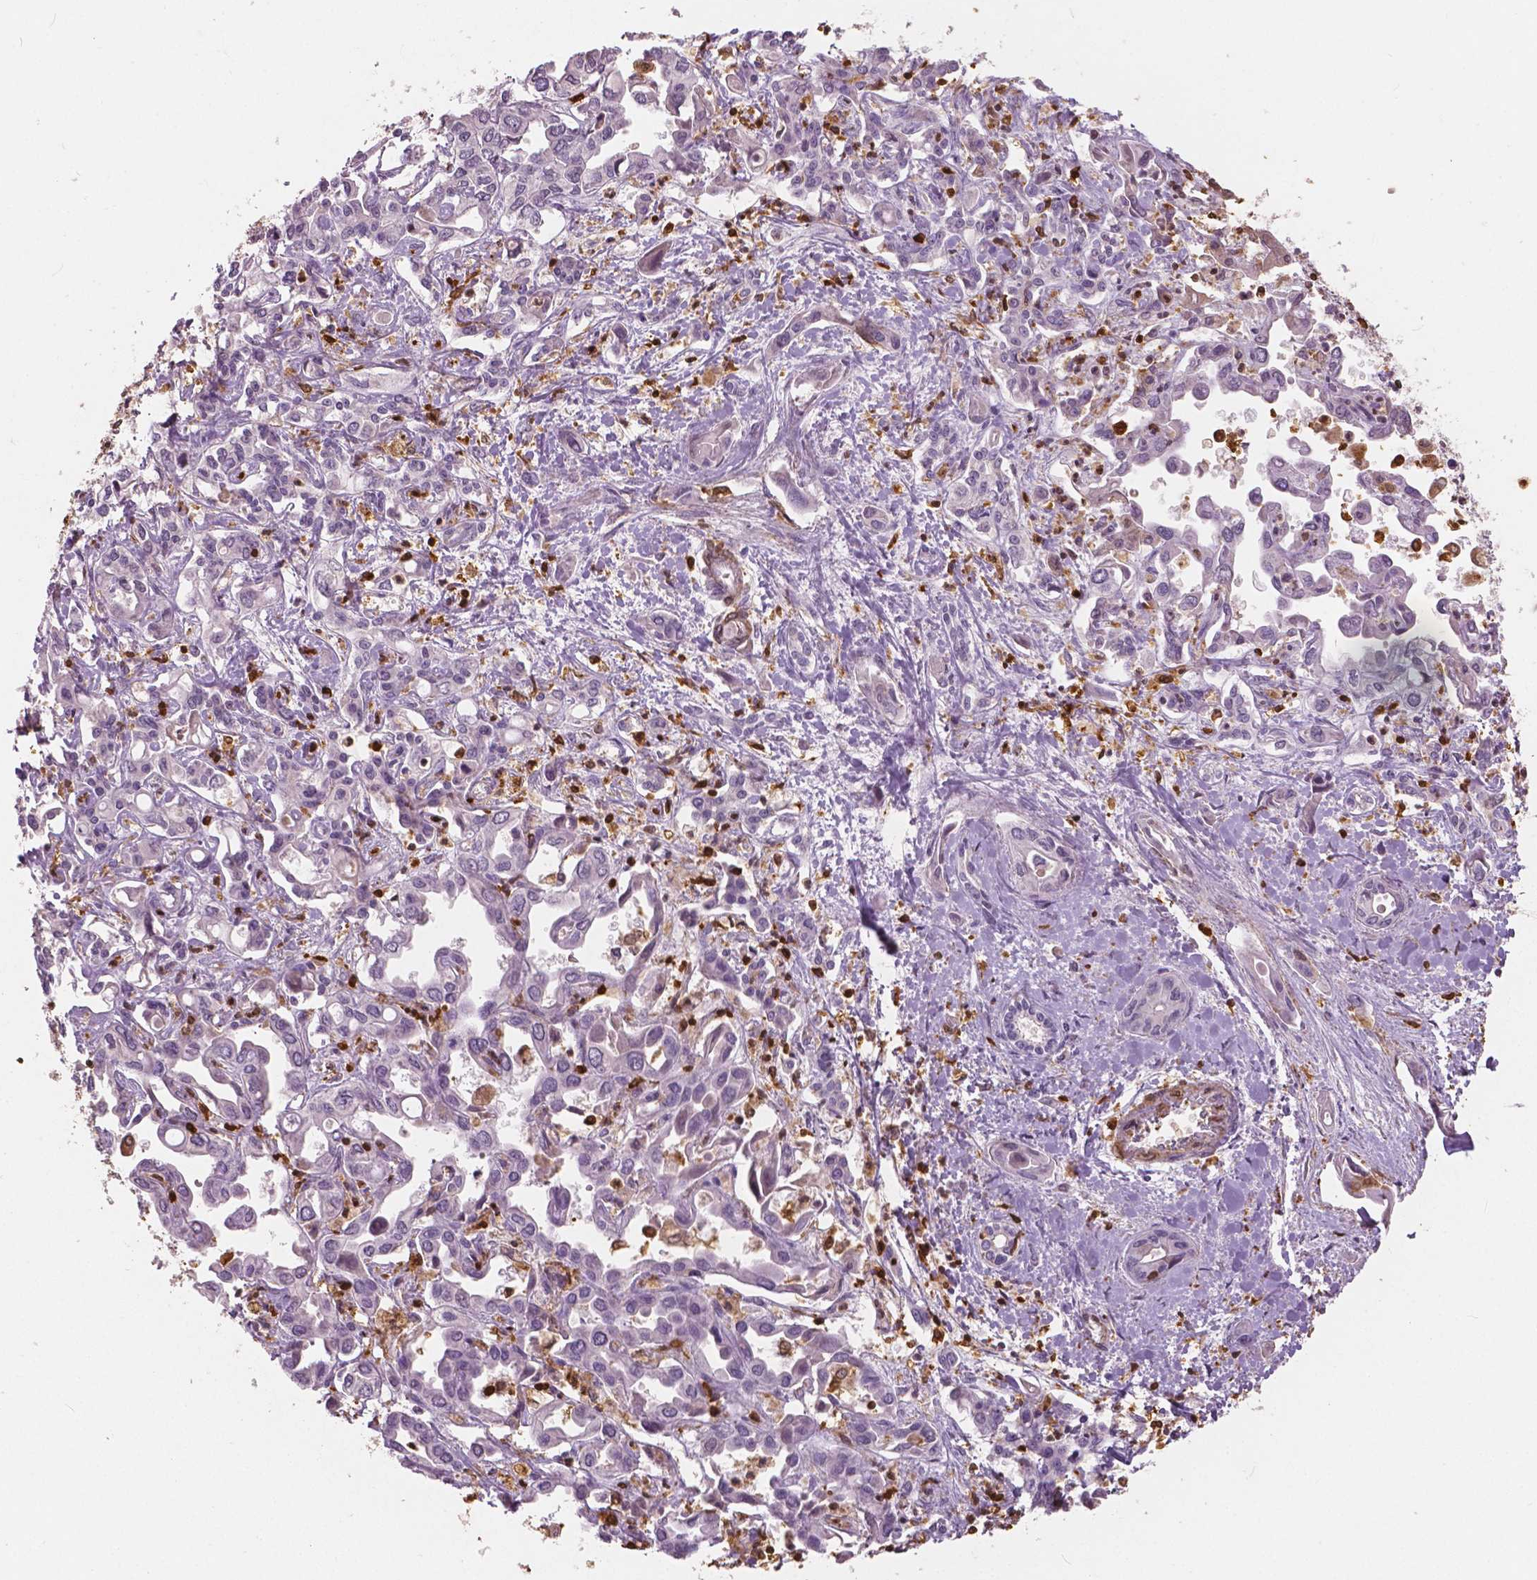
{"staining": {"intensity": "negative", "quantity": "none", "location": "none"}, "tissue": "liver cancer", "cell_type": "Tumor cells", "image_type": "cancer", "snomed": [{"axis": "morphology", "description": "Cholangiocarcinoma"}, {"axis": "topography", "description": "Liver"}], "caption": "Human liver cancer stained for a protein using IHC demonstrates no expression in tumor cells.", "gene": "S100A4", "patient": {"sex": "female", "age": 64}}